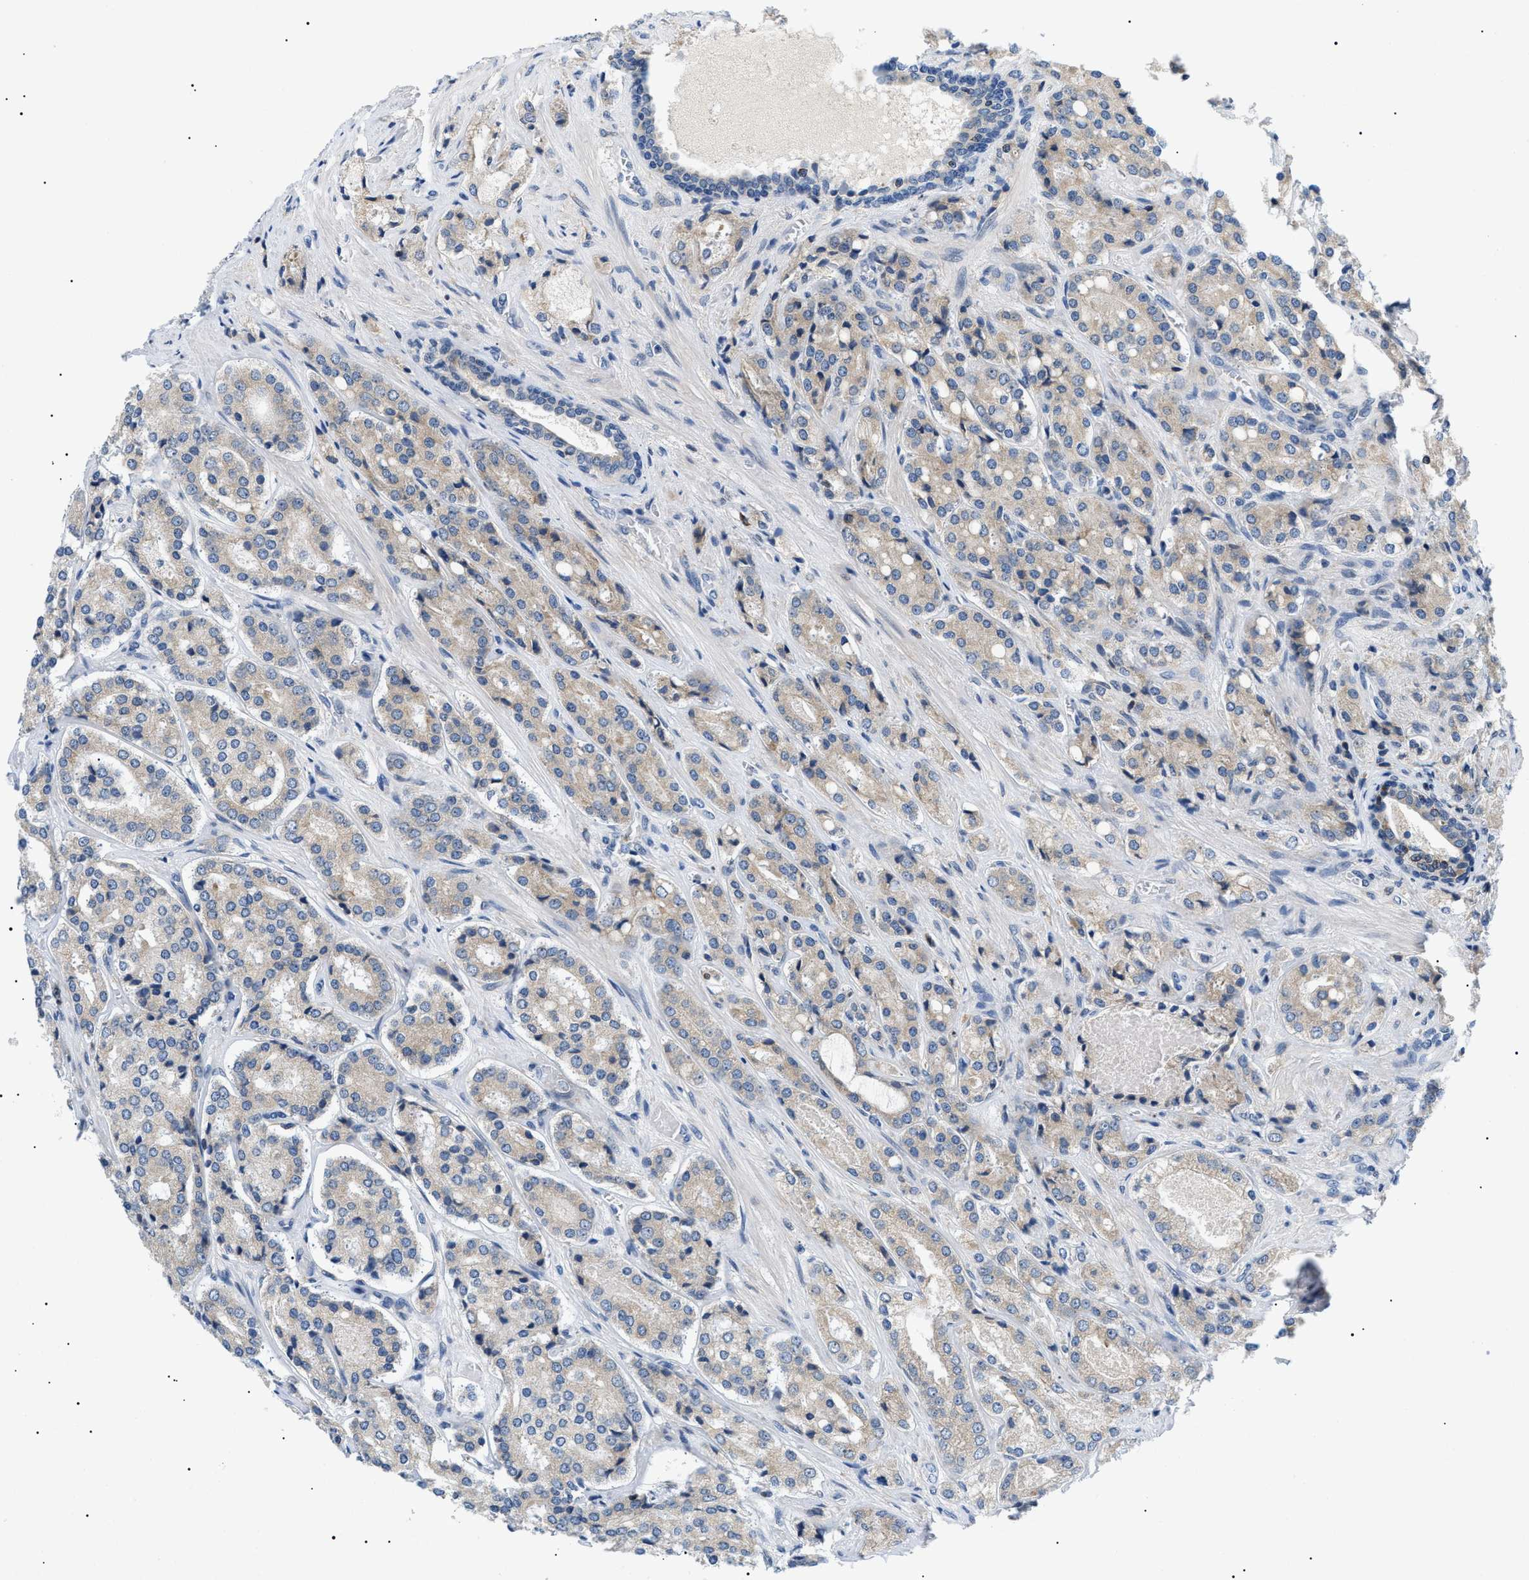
{"staining": {"intensity": "weak", "quantity": "<25%", "location": "cytoplasmic/membranous"}, "tissue": "prostate cancer", "cell_type": "Tumor cells", "image_type": "cancer", "snomed": [{"axis": "morphology", "description": "Adenocarcinoma, High grade"}, {"axis": "topography", "description": "Prostate"}], "caption": "This micrograph is of prostate cancer stained with immunohistochemistry to label a protein in brown with the nuclei are counter-stained blue. There is no expression in tumor cells. (Brightfield microscopy of DAB immunohistochemistry (IHC) at high magnification).", "gene": "DERL1", "patient": {"sex": "male", "age": 65}}